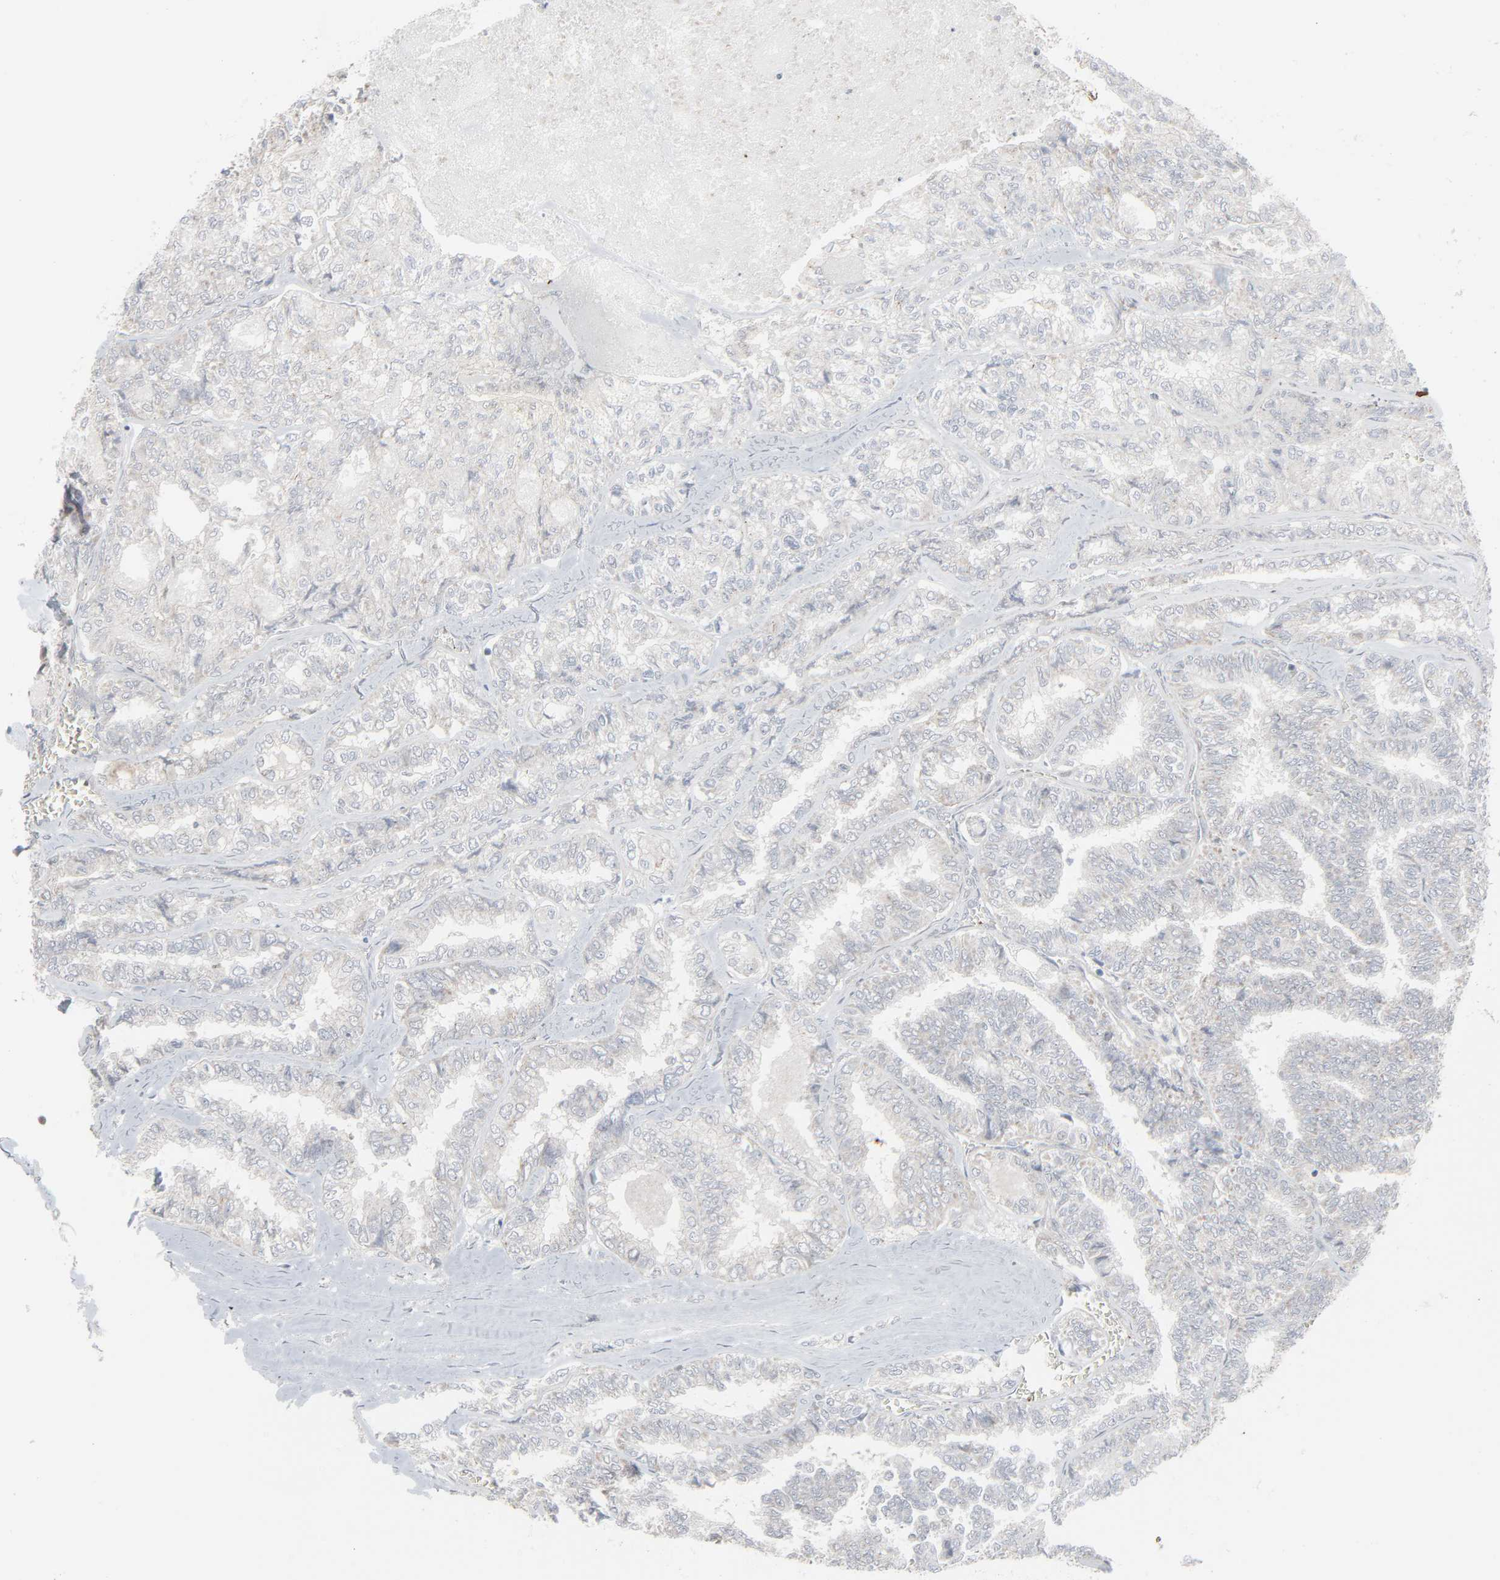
{"staining": {"intensity": "negative", "quantity": "none", "location": "none"}, "tissue": "thyroid cancer", "cell_type": "Tumor cells", "image_type": "cancer", "snomed": [{"axis": "morphology", "description": "Papillary adenocarcinoma, NOS"}, {"axis": "topography", "description": "Thyroid gland"}], "caption": "This is a image of immunohistochemistry (IHC) staining of papillary adenocarcinoma (thyroid), which shows no staining in tumor cells.", "gene": "NEUROD1", "patient": {"sex": "female", "age": 35}}